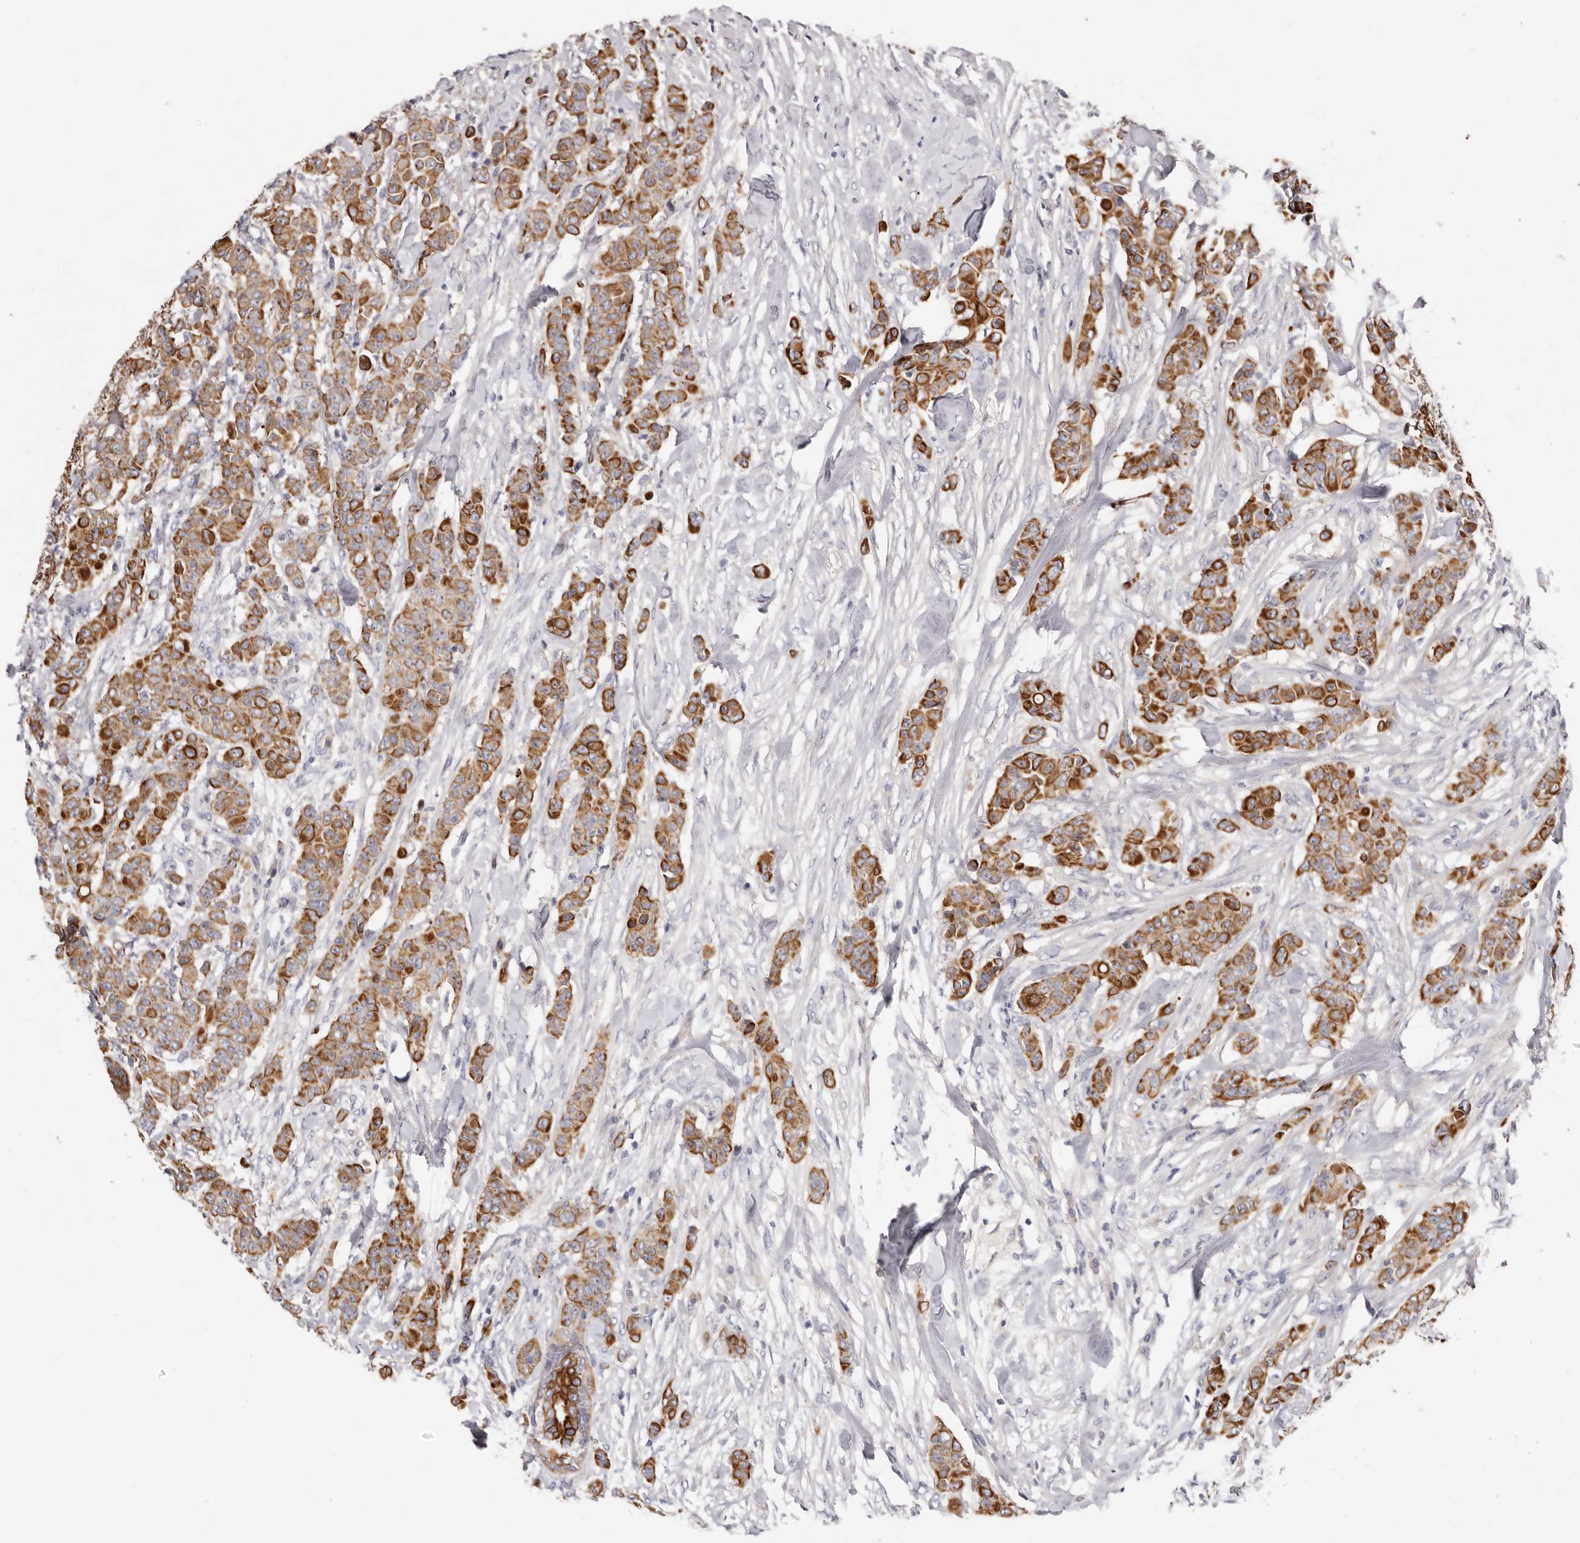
{"staining": {"intensity": "moderate", "quantity": ">75%", "location": "cytoplasmic/membranous"}, "tissue": "breast cancer", "cell_type": "Tumor cells", "image_type": "cancer", "snomed": [{"axis": "morphology", "description": "Duct carcinoma"}, {"axis": "topography", "description": "Breast"}], "caption": "This image demonstrates IHC staining of human breast cancer, with medium moderate cytoplasmic/membranous expression in approximately >75% of tumor cells.", "gene": "STK16", "patient": {"sex": "female", "age": 40}}